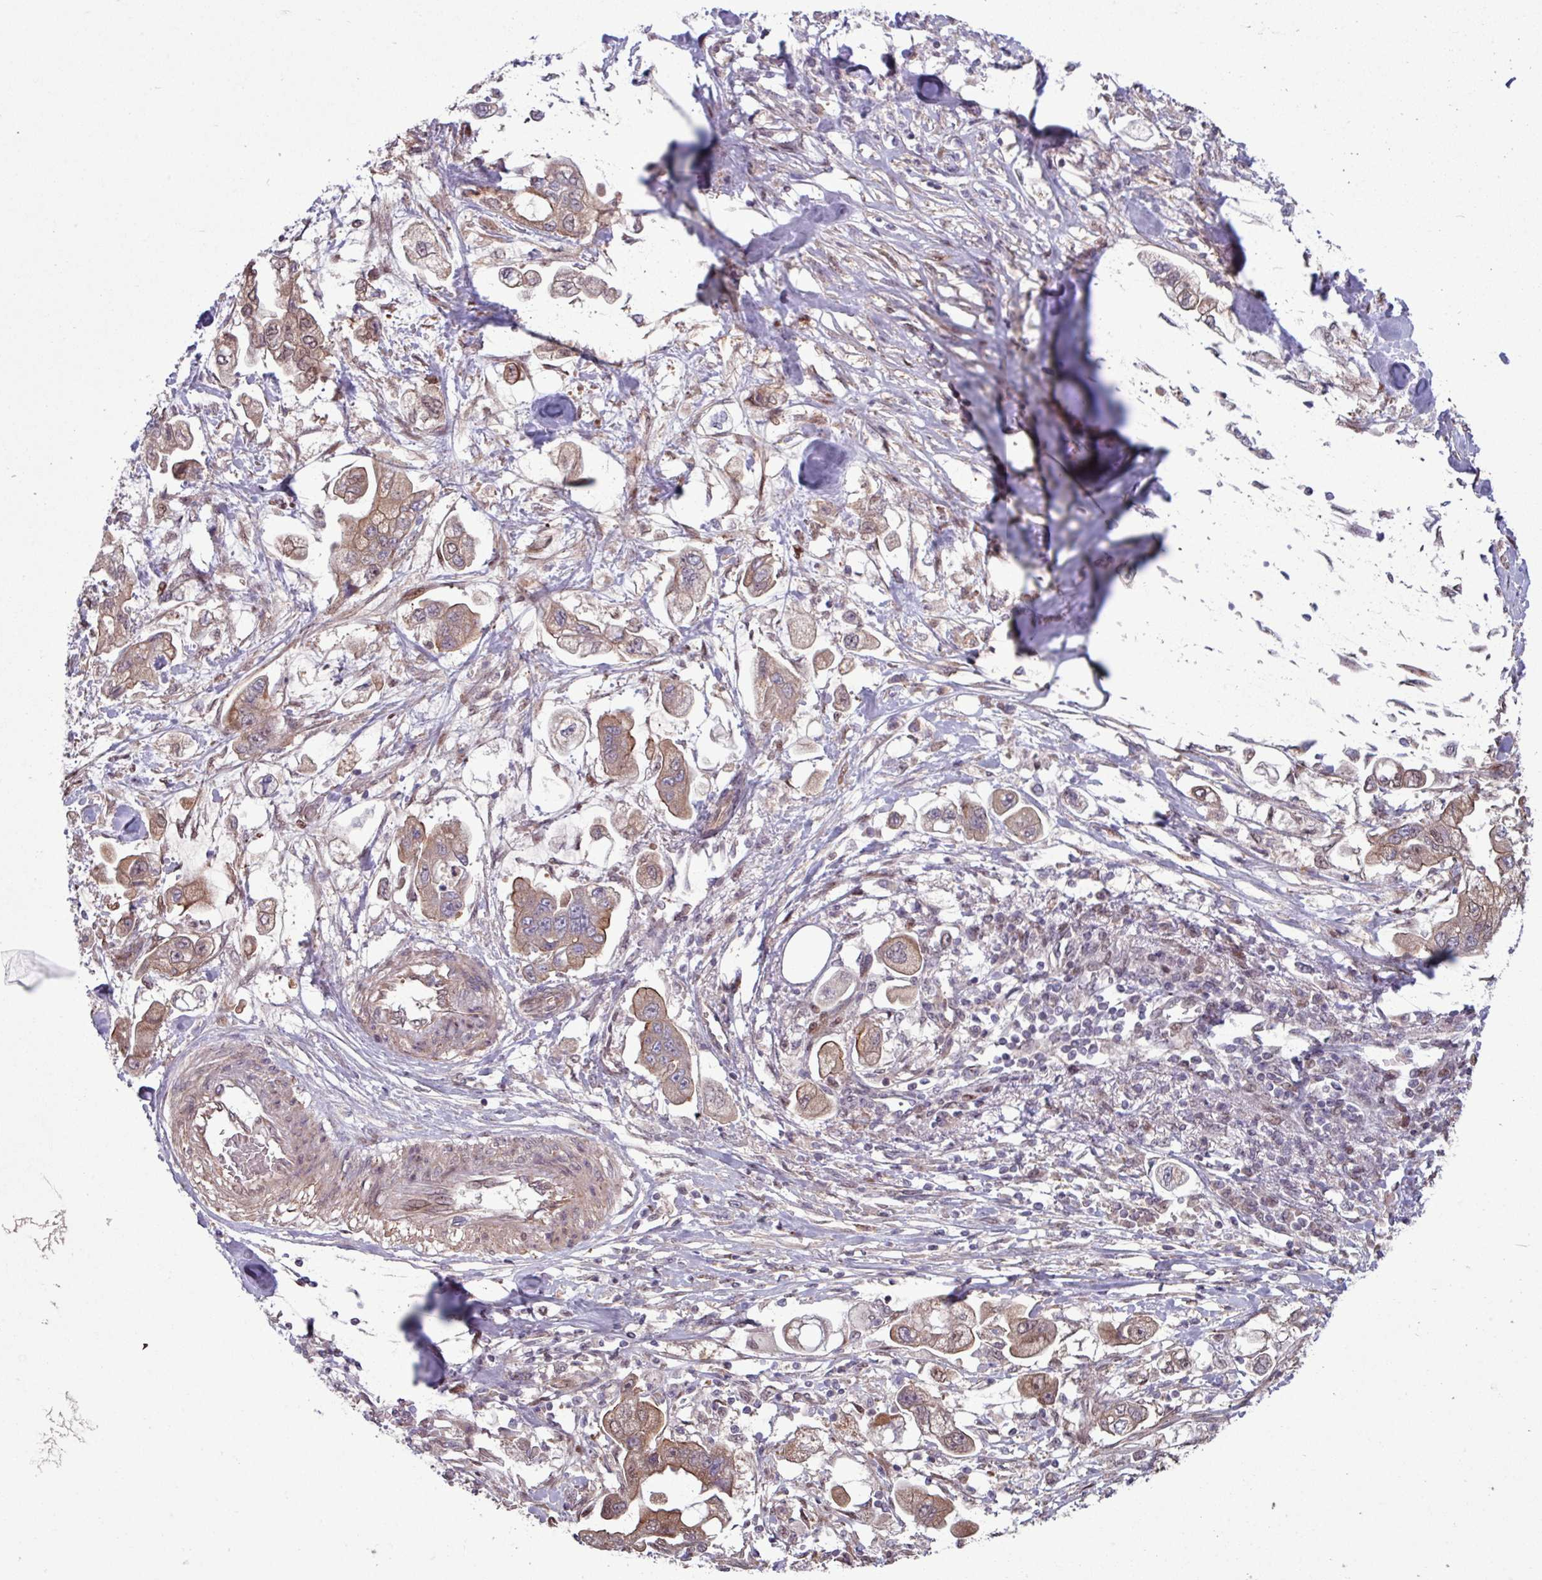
{"staining": {"intensity": "weak", "quantity": ">75%", "location": "cytoplasmic/membranous"}, "tissue": "stomach cancer", "cell_type": "Tumor cells", "image_type": "cancer", "snomed": [{"axis": "morphology", "description": "Adenocarcinoma, NOS"}, {"axis": "topography", "description": "Stomach"}], "caption": "A brown stain shows weak cytoplasmic/membranous positivity of a protein in human stomach cancer (adenocarcinoma) tumor cells.", "gene": "PDPR", "patient": {"sex": "male", "age": 62}}